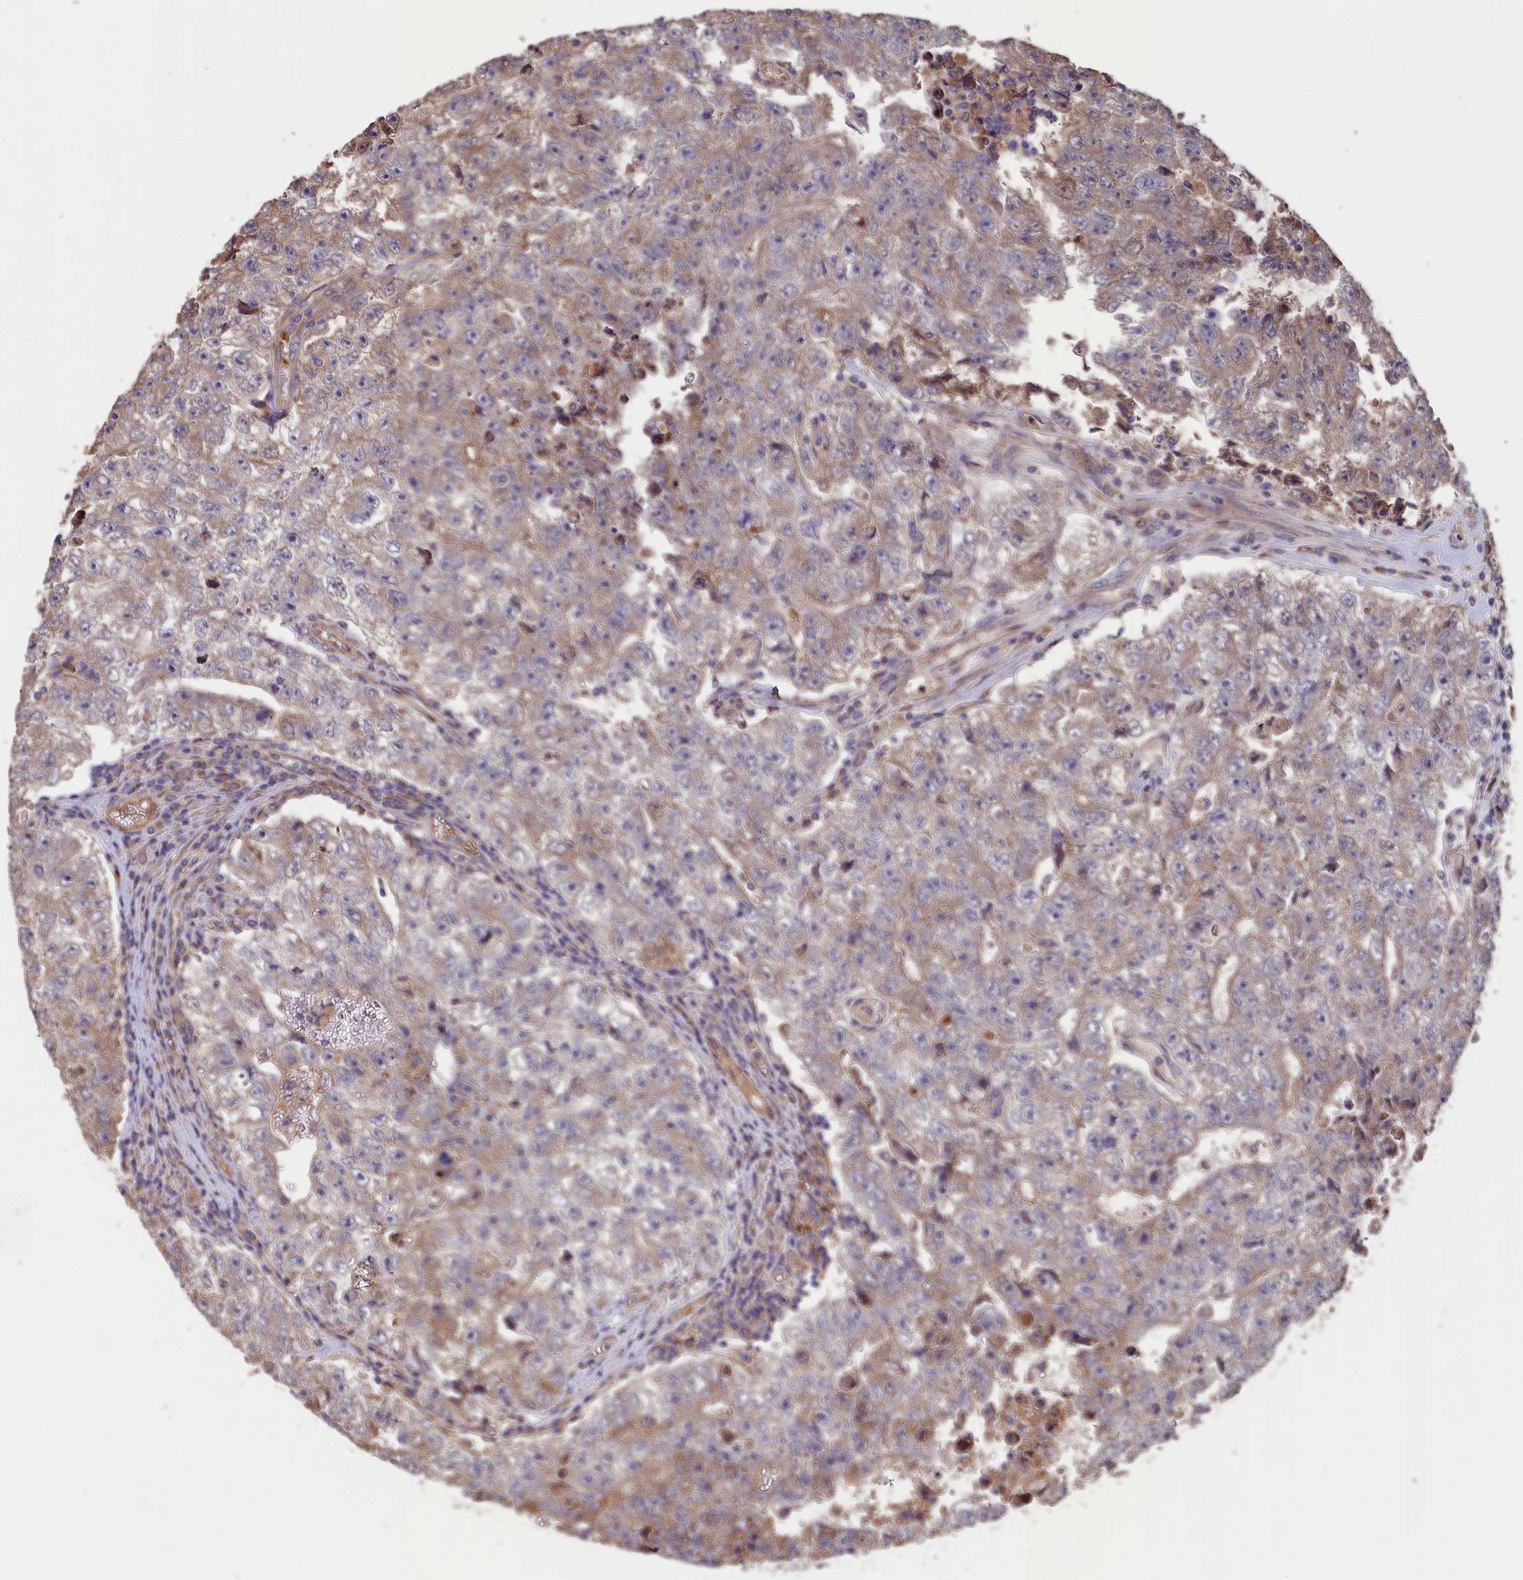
{"staining": {"intensity": "weak", "quantity": "25%-75%", "location": "cytoplasmic/membranous"}, "tissue": "testis cancer", "cell_type": "Tumor cells", "image_type": "cancer", "snomed": [{"axis": "morphology", "description": "Carcinoma, Embryonal, NOS"}, {"axis": "topography", "description": "Testis"}], "caption": "Immunohistochemical staining of embryonal carcinoma (testis) demonstrates low levels of weak cytoplasmic/membranous expression in approximately 25%-75% of tumor cells.", "gene": "GREB1L", "patient": {"sex": "male", "age": 17}}